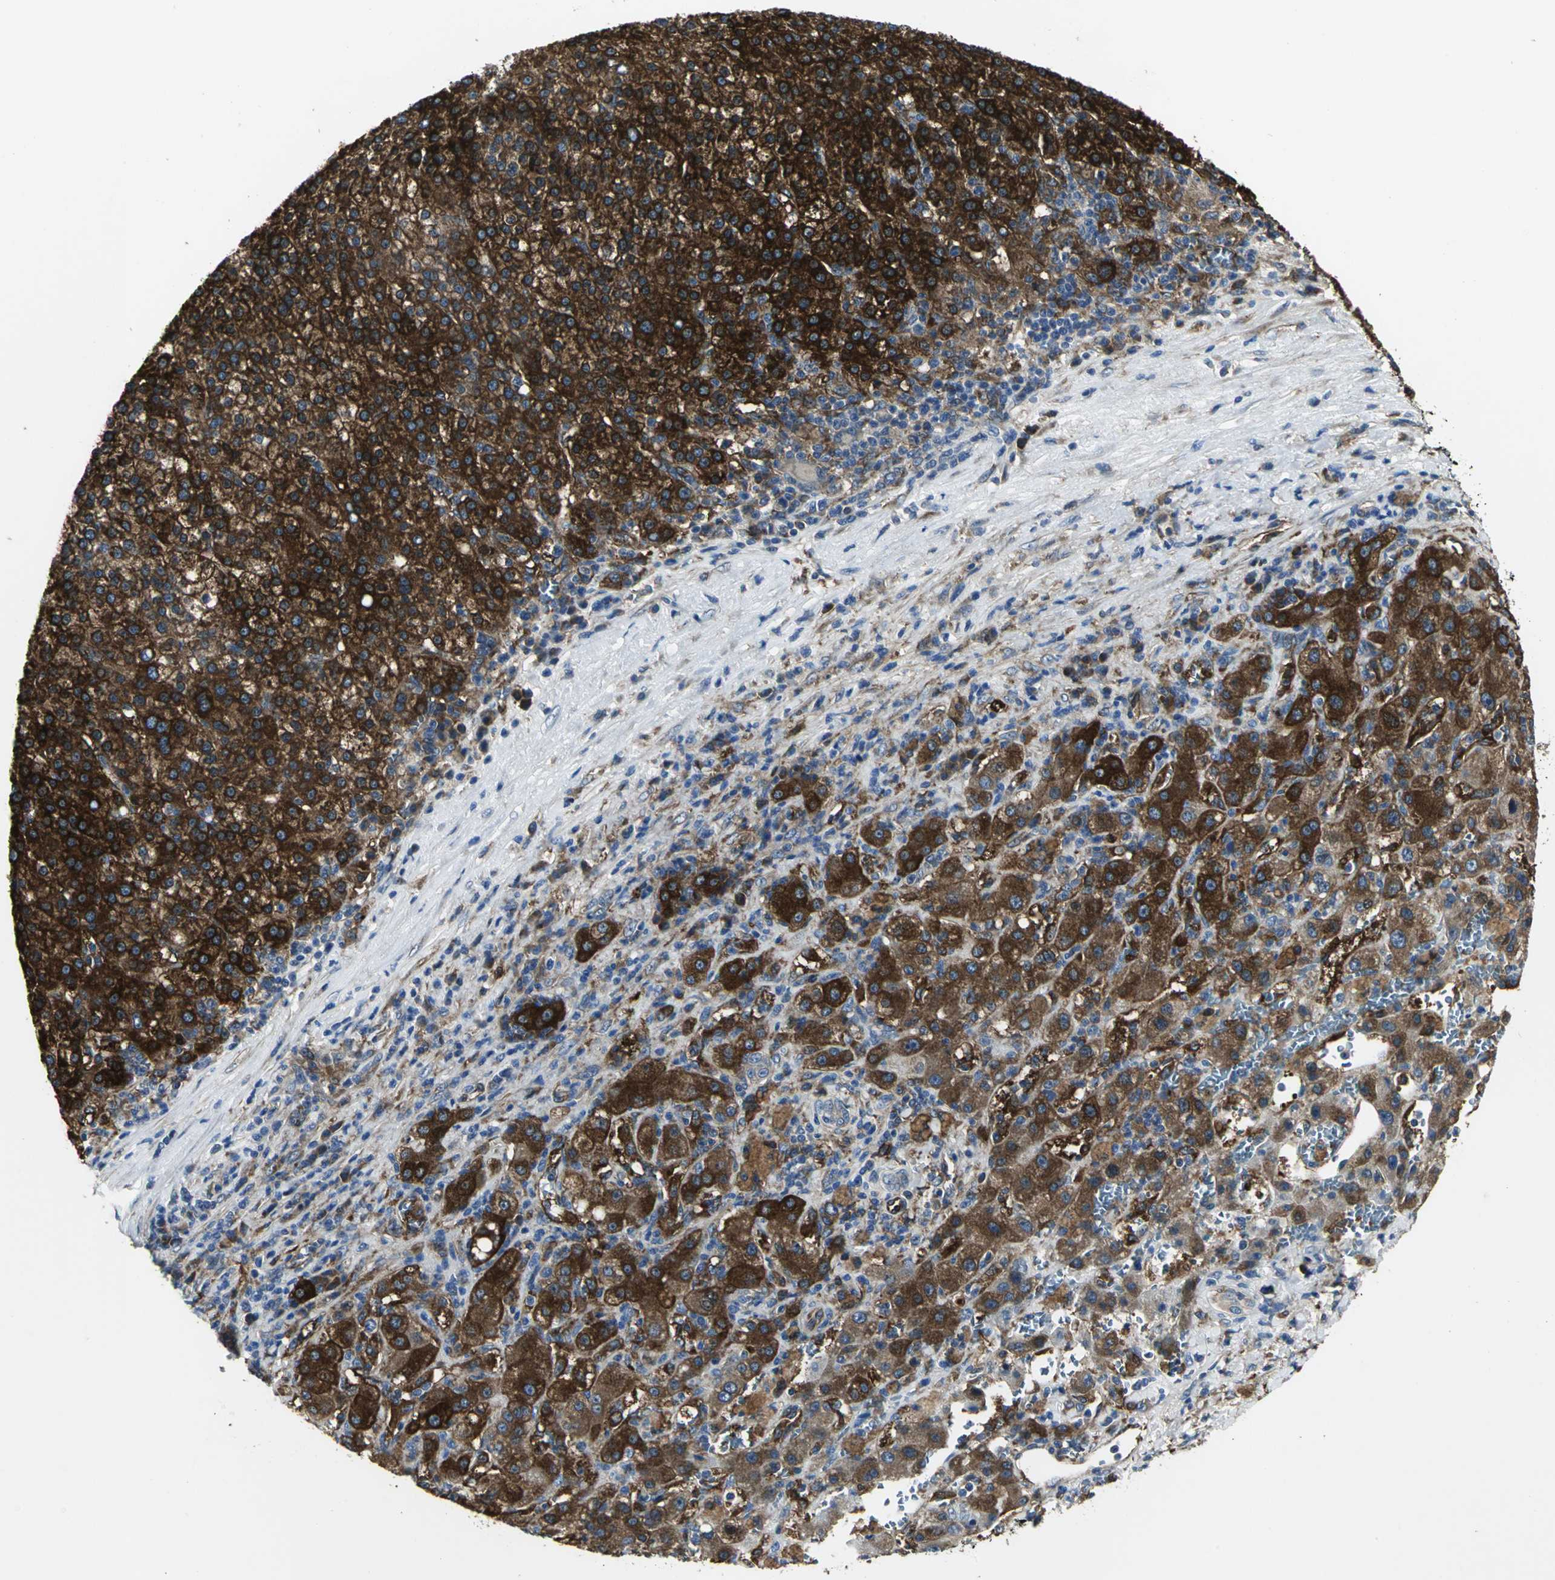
{"staining": {"intensity": "strong", "quantity": ">75%", "location": "cytoplasmic/membranous"}, "tissue": "liver cancer", "cell_type": "Tumor cells", "image_type": "cancer", "snomed": [{"axis": "morphology", "description": "Carcinoma, Hepatocellular, NOS"}, {"axis": "topography", "description": "Liver"}], "caption": "A brown stain highlights strong cytoplasmic/membranous expression of a protein in liver cancer tumor cells. (IHC, brightfield microscopy, high magnification).", "gene": "CHRNB1", "patient": {"sex": "female", "age": 58}}